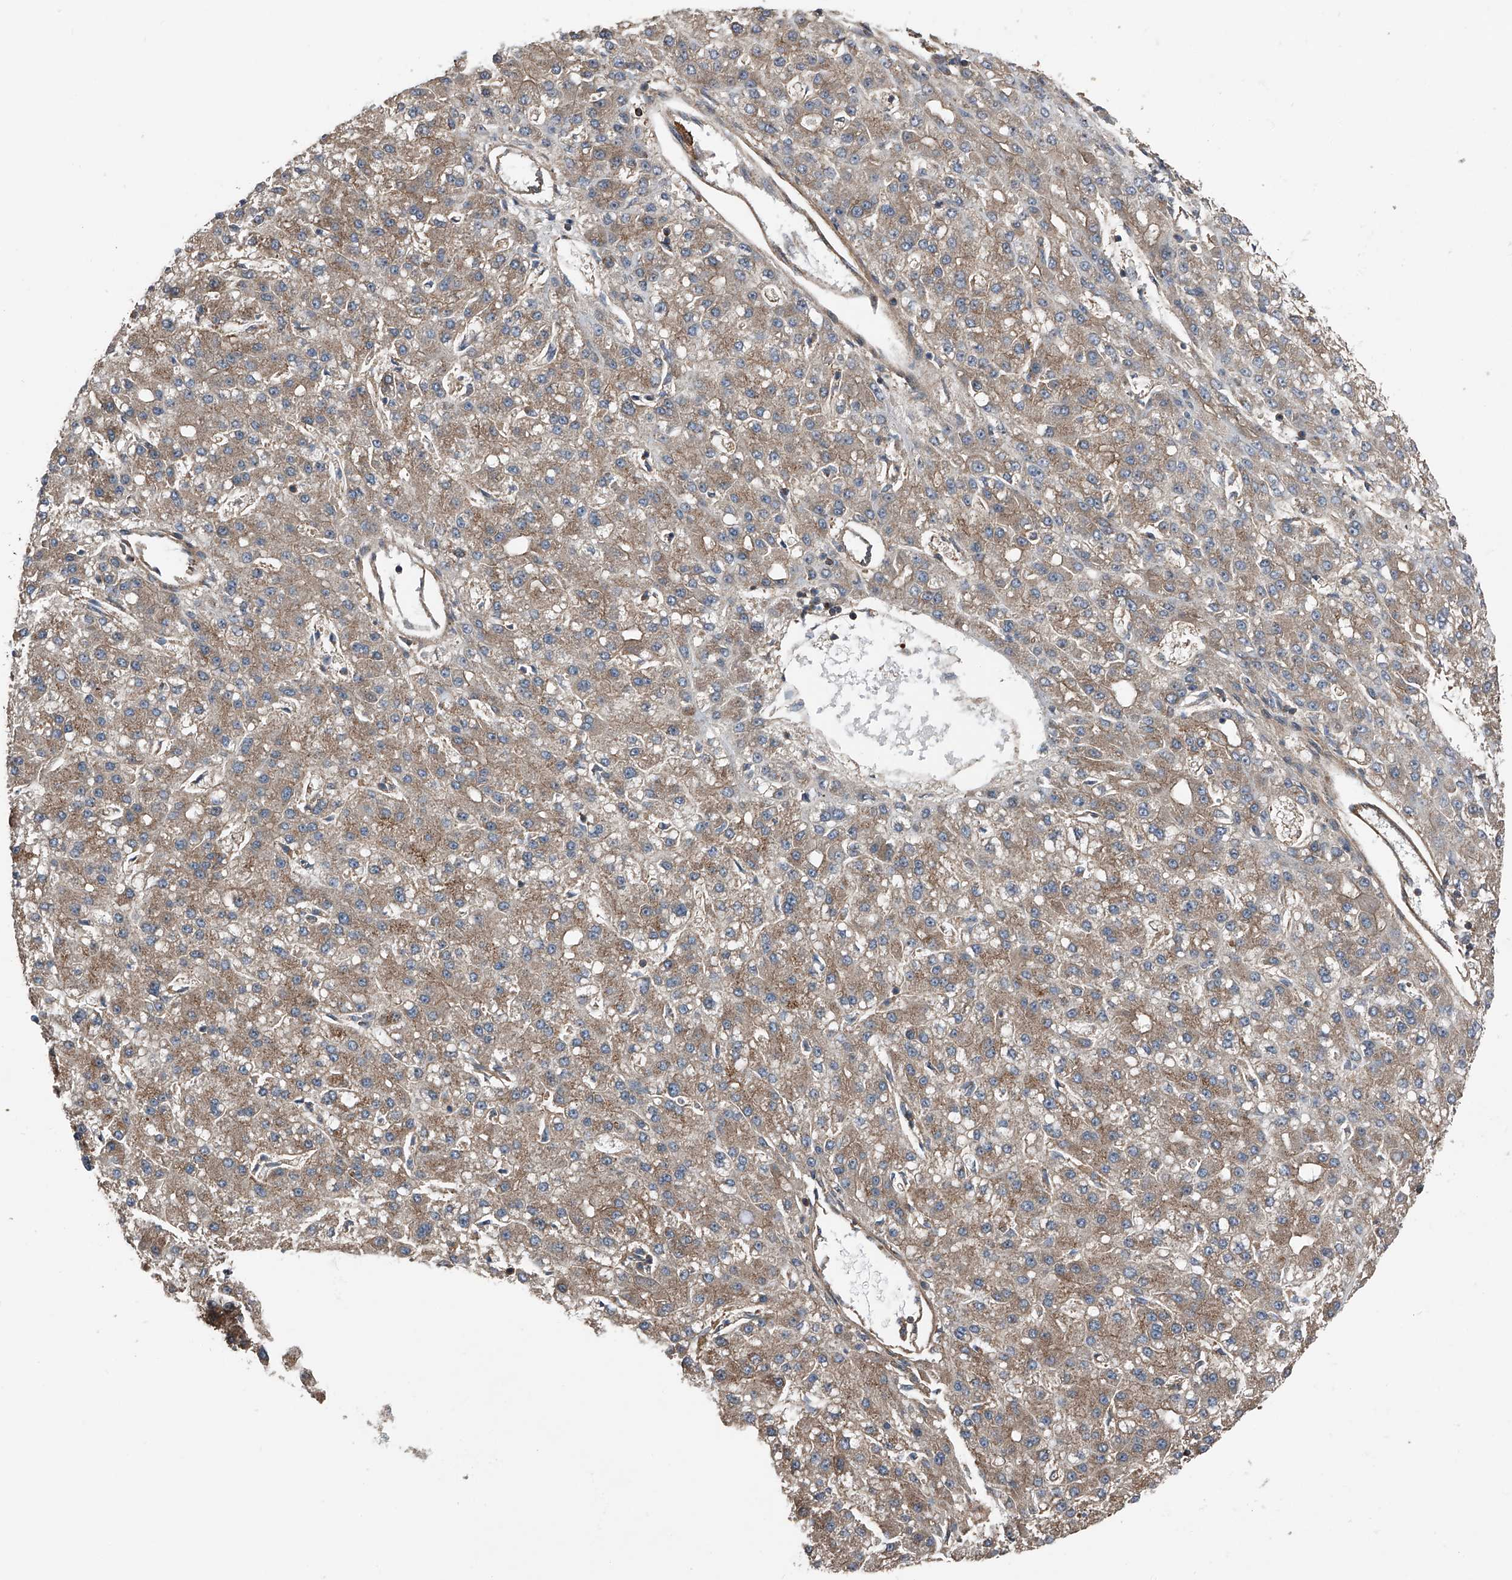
{"staining": {"intensity": "weak", "quantity": ">75%", "location": "cytoplasmic/membranous"}, "tissue": "liver cancer", "cell_type": "Tumor cells", "image_type": "cancer", "snomed": [{"axis": "morphology", "description": "Carcinoma, Hepatocellular, NOS"}, {"axis": "topography", "description": "Liver"}], "caption": "This photomicrograph reveals IHC staining of human liver cancer, with low weak cytoplasmic/membranous expression in approximately >75% of tumor cells.", "gene": "KCNJ2", "patient": {"sex": "male", "age": 67}}